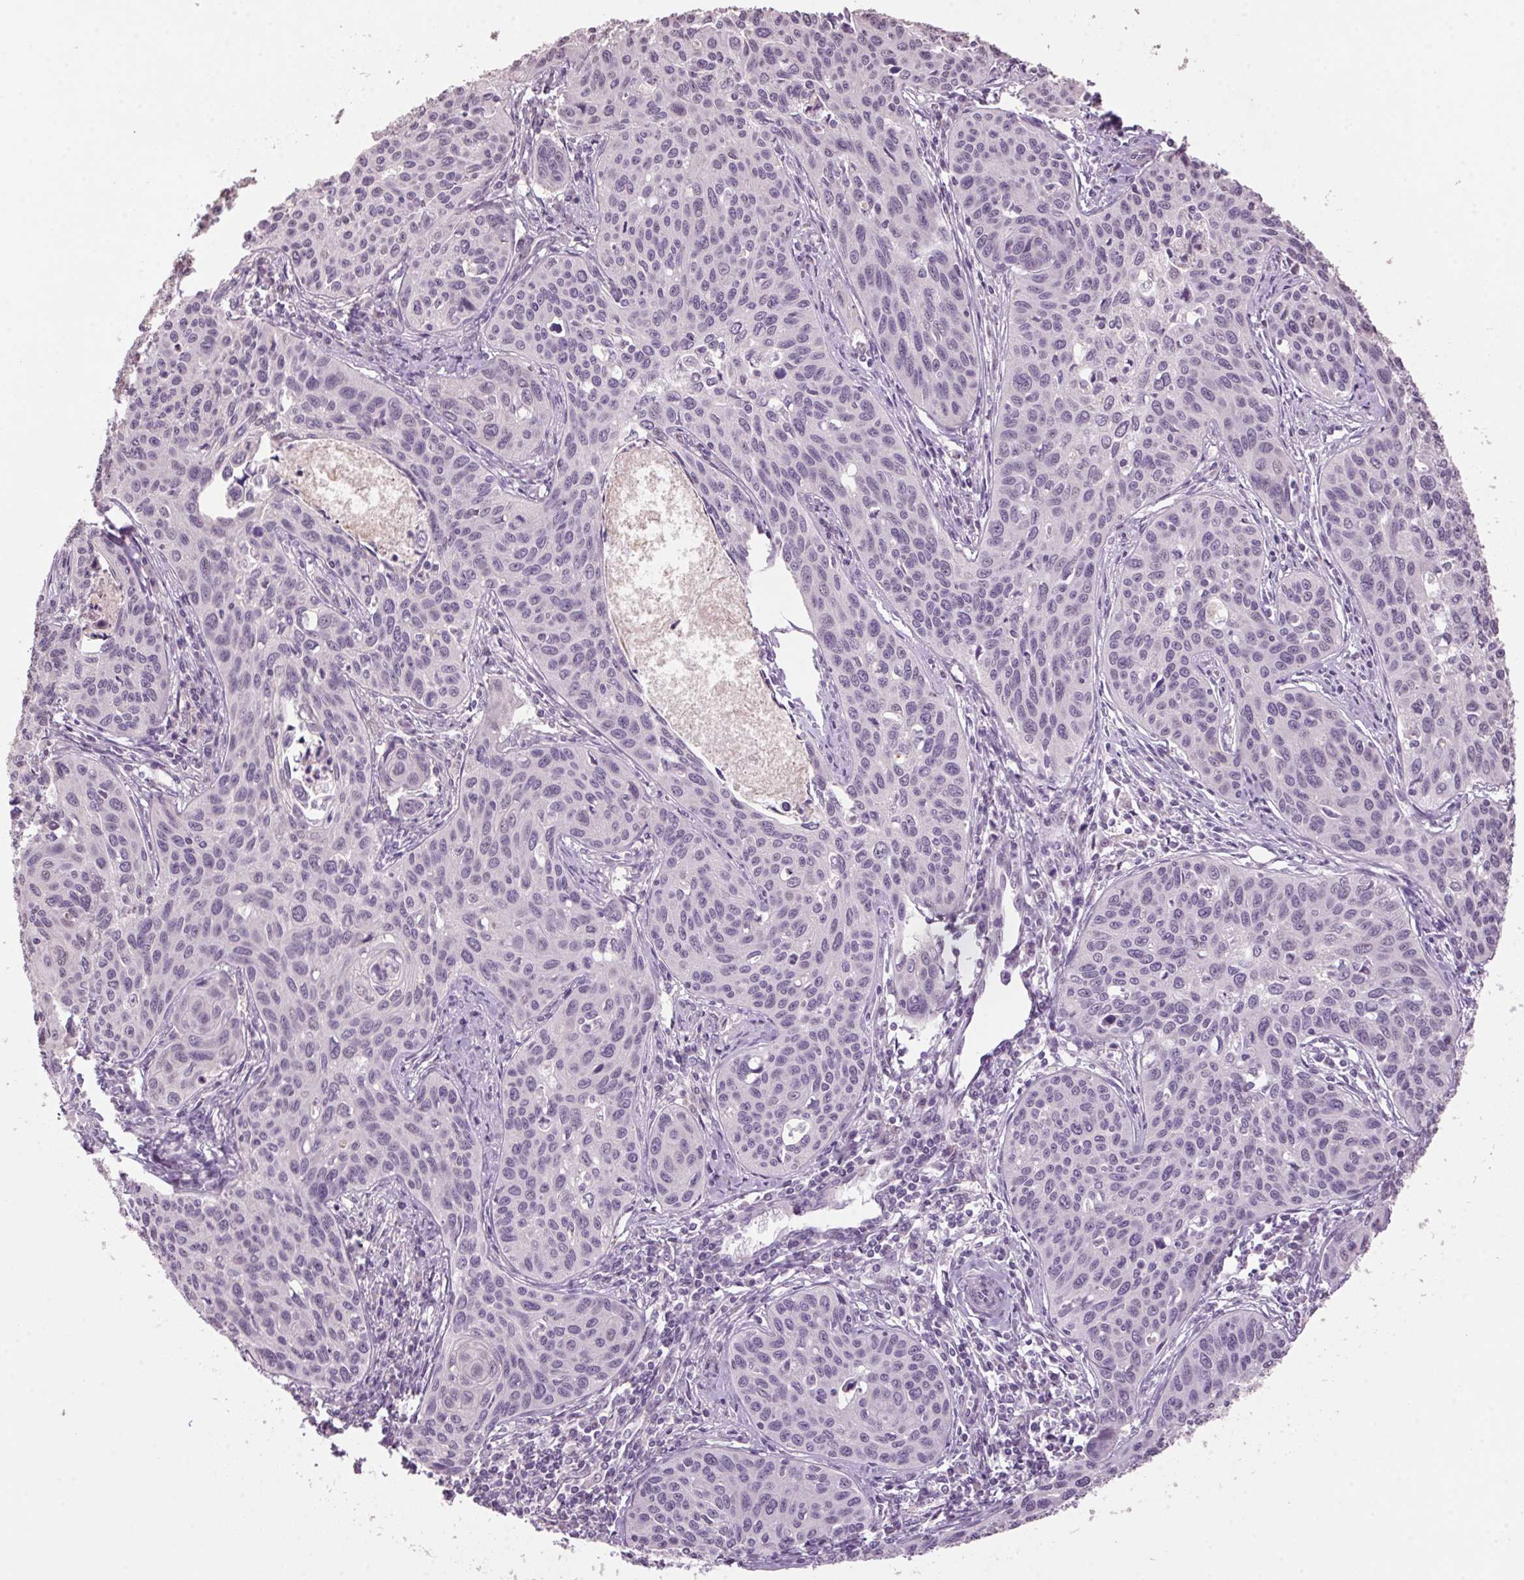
{"staining": {"intensity": "negative", "quantity": "none", "location": "none"}, "tissue": "cervical cancer", "cell_type": "Tumor cells", "image_type": "cancer", "snomed": [{"axis": "morphology", "description": "Squamous cell carcinoma, NOS"}, {"axis": "topography", "description": "Cervix"}], "caption": "IHC of human cervical squamous cell carcinoma exhibits no expression in tumor cells.", "gene": "VWA3B", "patient": {"sex": "female", "age": 31}}